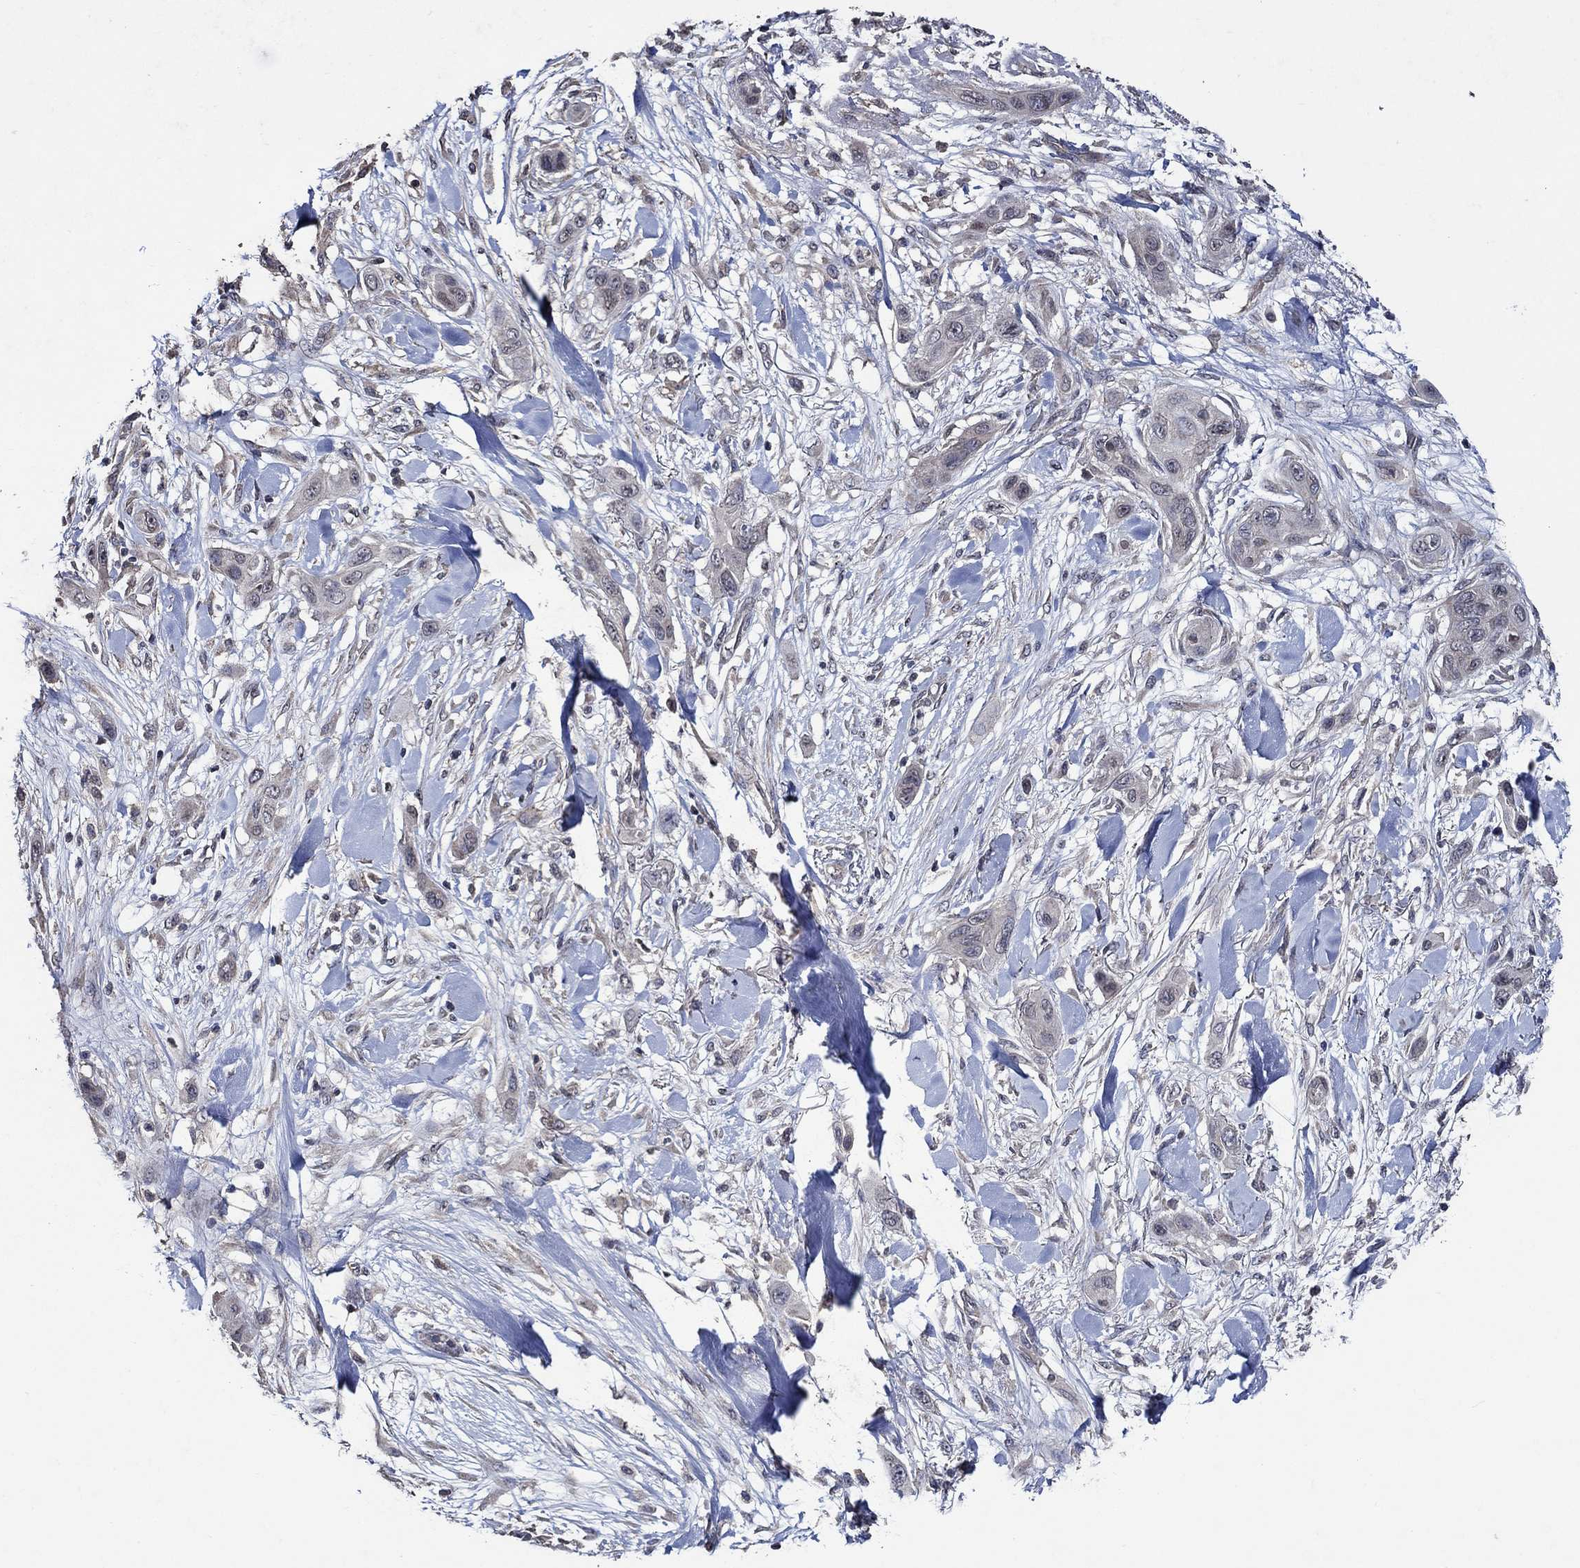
{"staining": {"intensity": "negative", "quantity": "none", "location": "none"}, "tissue": "skin cancer", "cell_type": "Tumor cells", "image_type": "cancer", "snomed": [{"axis": "morphology", "description": "Squamous cell carcinoma, NOS"}, {"axis": "topography", "description": "Skin"}], "caption": "This is an IHC photomicrograph of skin cancer. There is no staining in tumor cells.", "gene": "HAP1", "patient": {"sex": "male", "age": 79}}